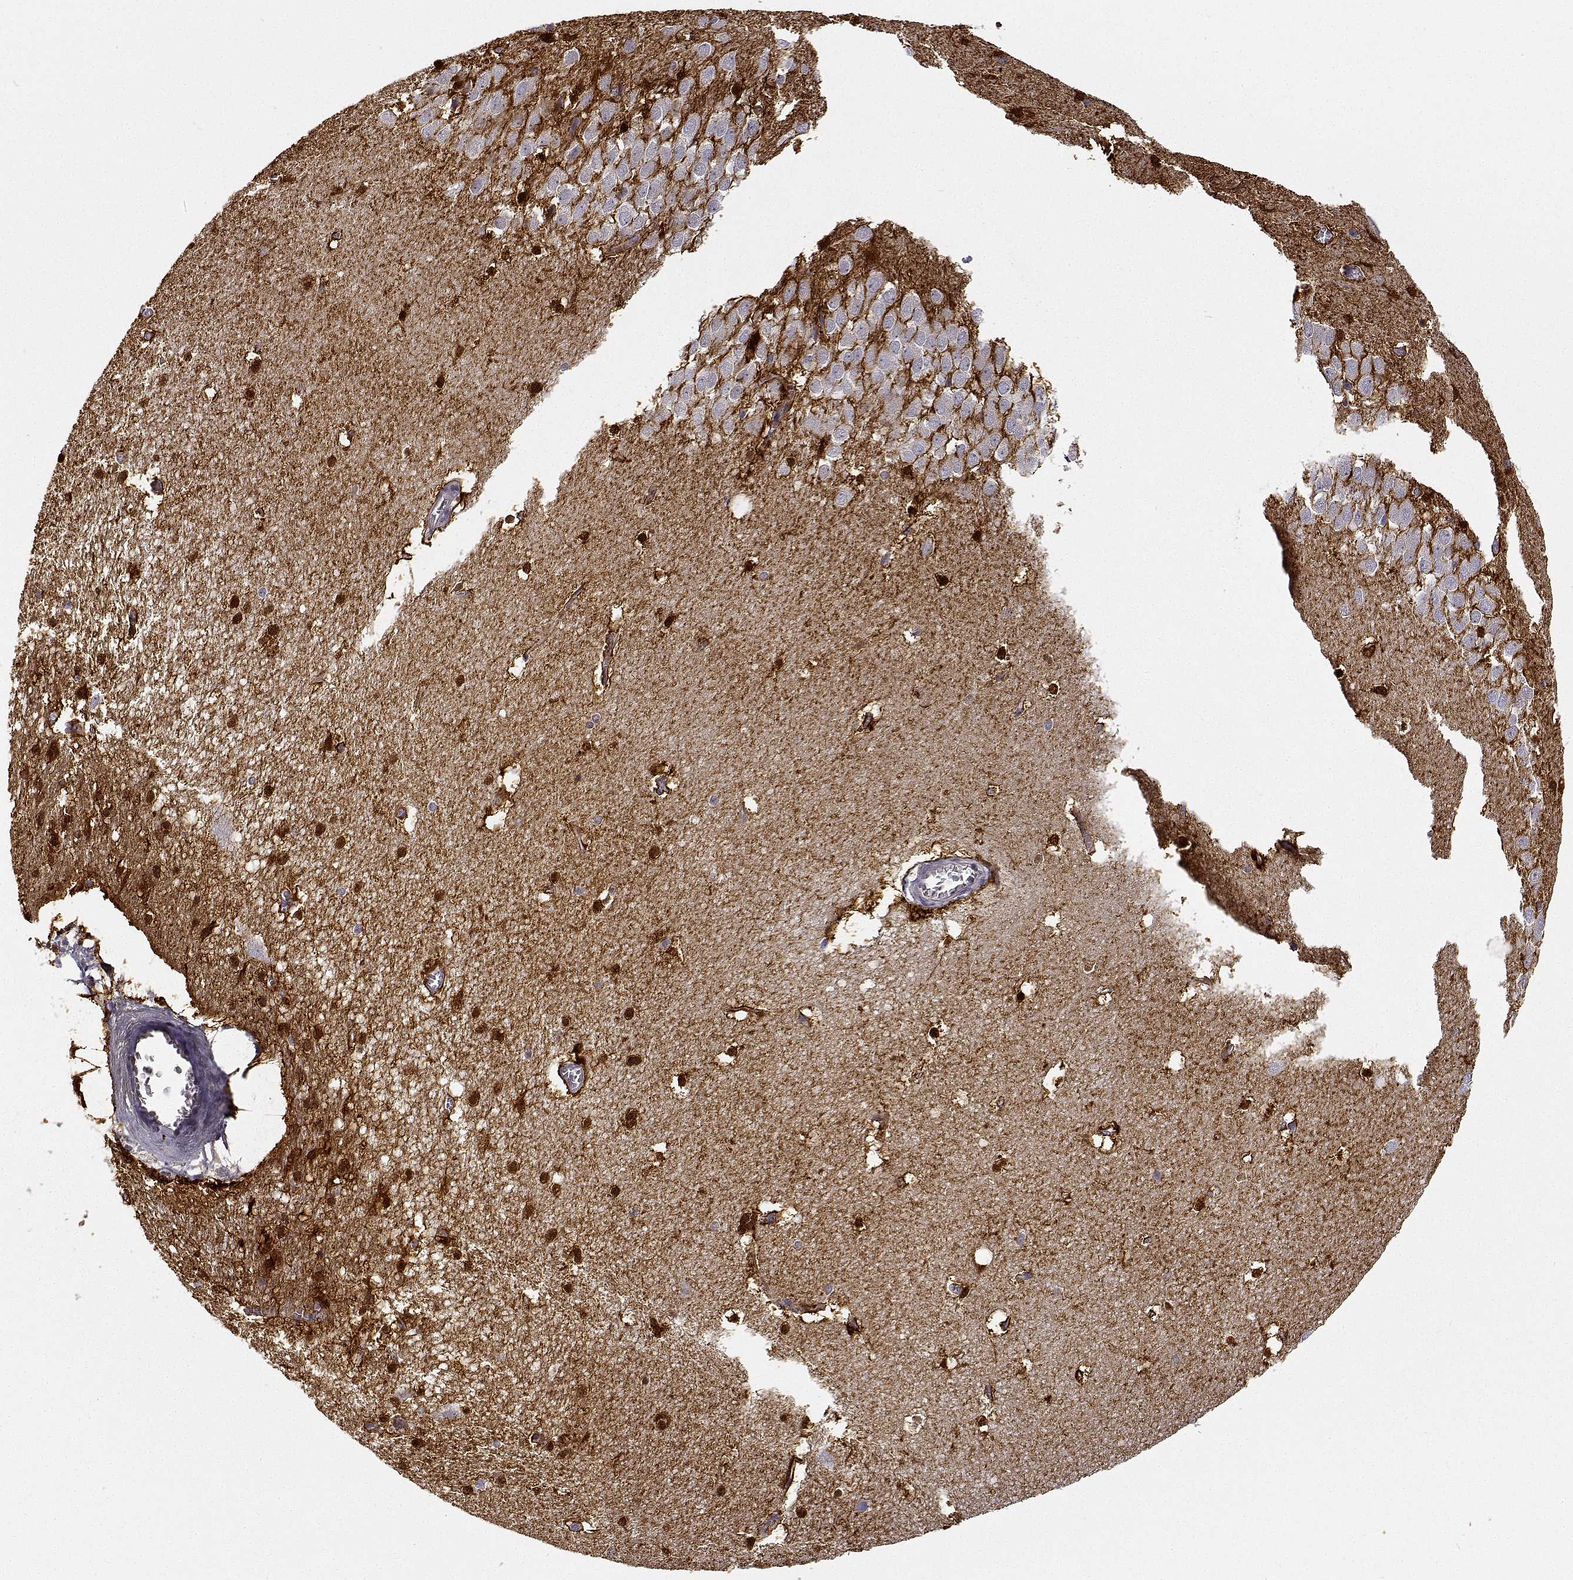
{"staining": {"intensity": "strong", "quantity": ">75%", "location": "cytoplasmic/membranous,nuclear"}, "tissue": "hippocampus", "cell_type": "Glial cells", "image_type": "normal", "snomed": [{"axis": "morphology", "description": "Normal tissue, NOS"}, {"axis": "topography", "description": "Hippocampus"}], "caption": "Unremarkable hippocampus was stained to show a protein in brown. There is high levels of strong cytoplasmic/membranous,nuclear expression in about >75% of glial cells.", "gene": "PHGDH", "patient": {"sex": "male", "age": 45}}